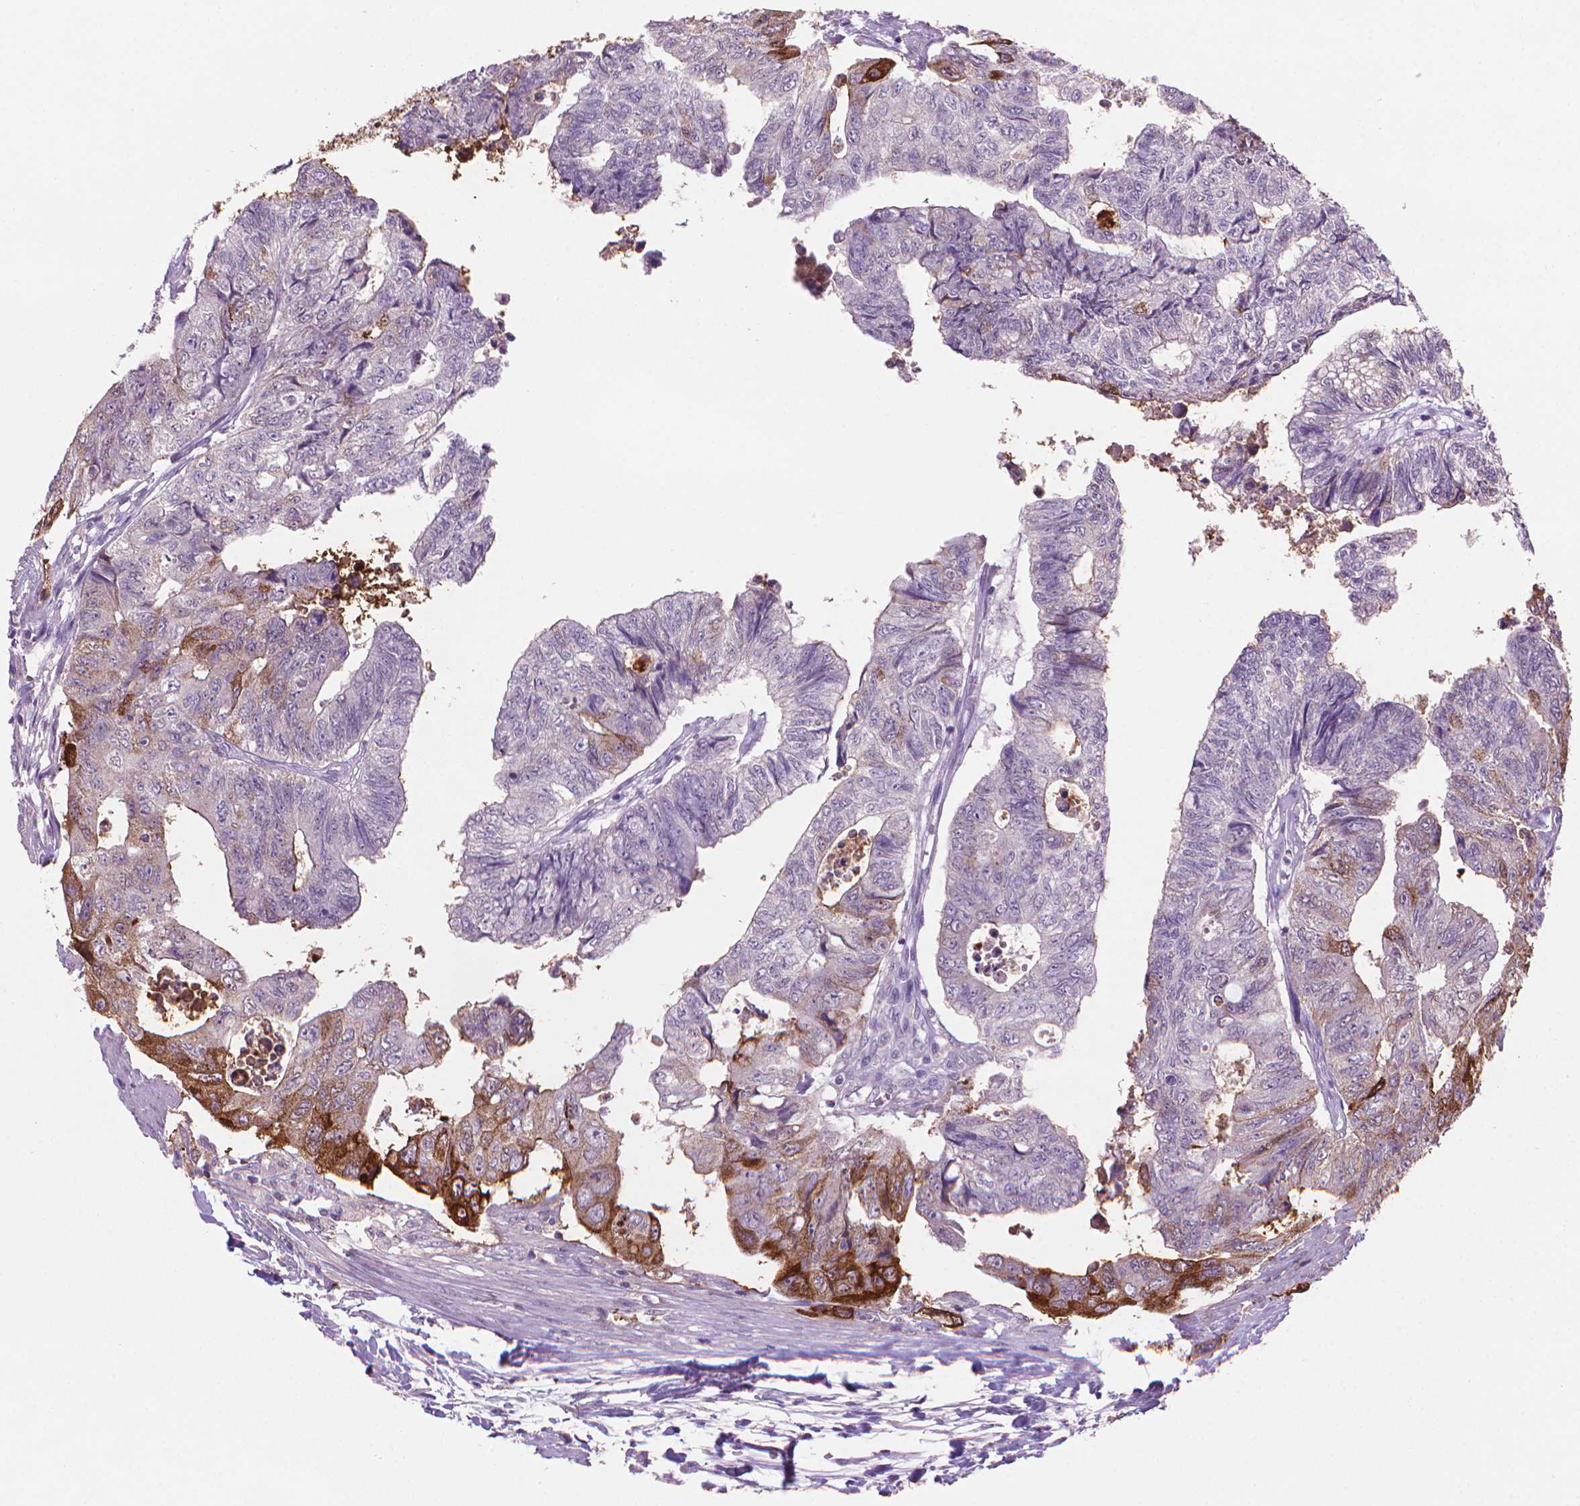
{"staining": {"intensity": "strong", "quantity": "<25%", "location": "cytoplasmic/membranous"}, "tissue": "colorectal cancer", "cell_type": "Tumor cells", "image_type": "cancer", "snomed": [{"axis": "morphology", "description": "Adenocarcinoma, NOS"}, {"axis": "topography", "description": "Colon"}], "caption": "An immunohistochemistry image of neoplastic tissue is shown. Protein staining in brown shows strong cytoplasmic/membranous positivity in colorectal cancer within tumor cells. The staining was performed using DAB to visualize the protein expression in brown, while the nuclei were stained in blue with hematoxylin (Magnification: 20x).", "gene": "MUC1", "patient": {"sex": "male", "age": 57}}